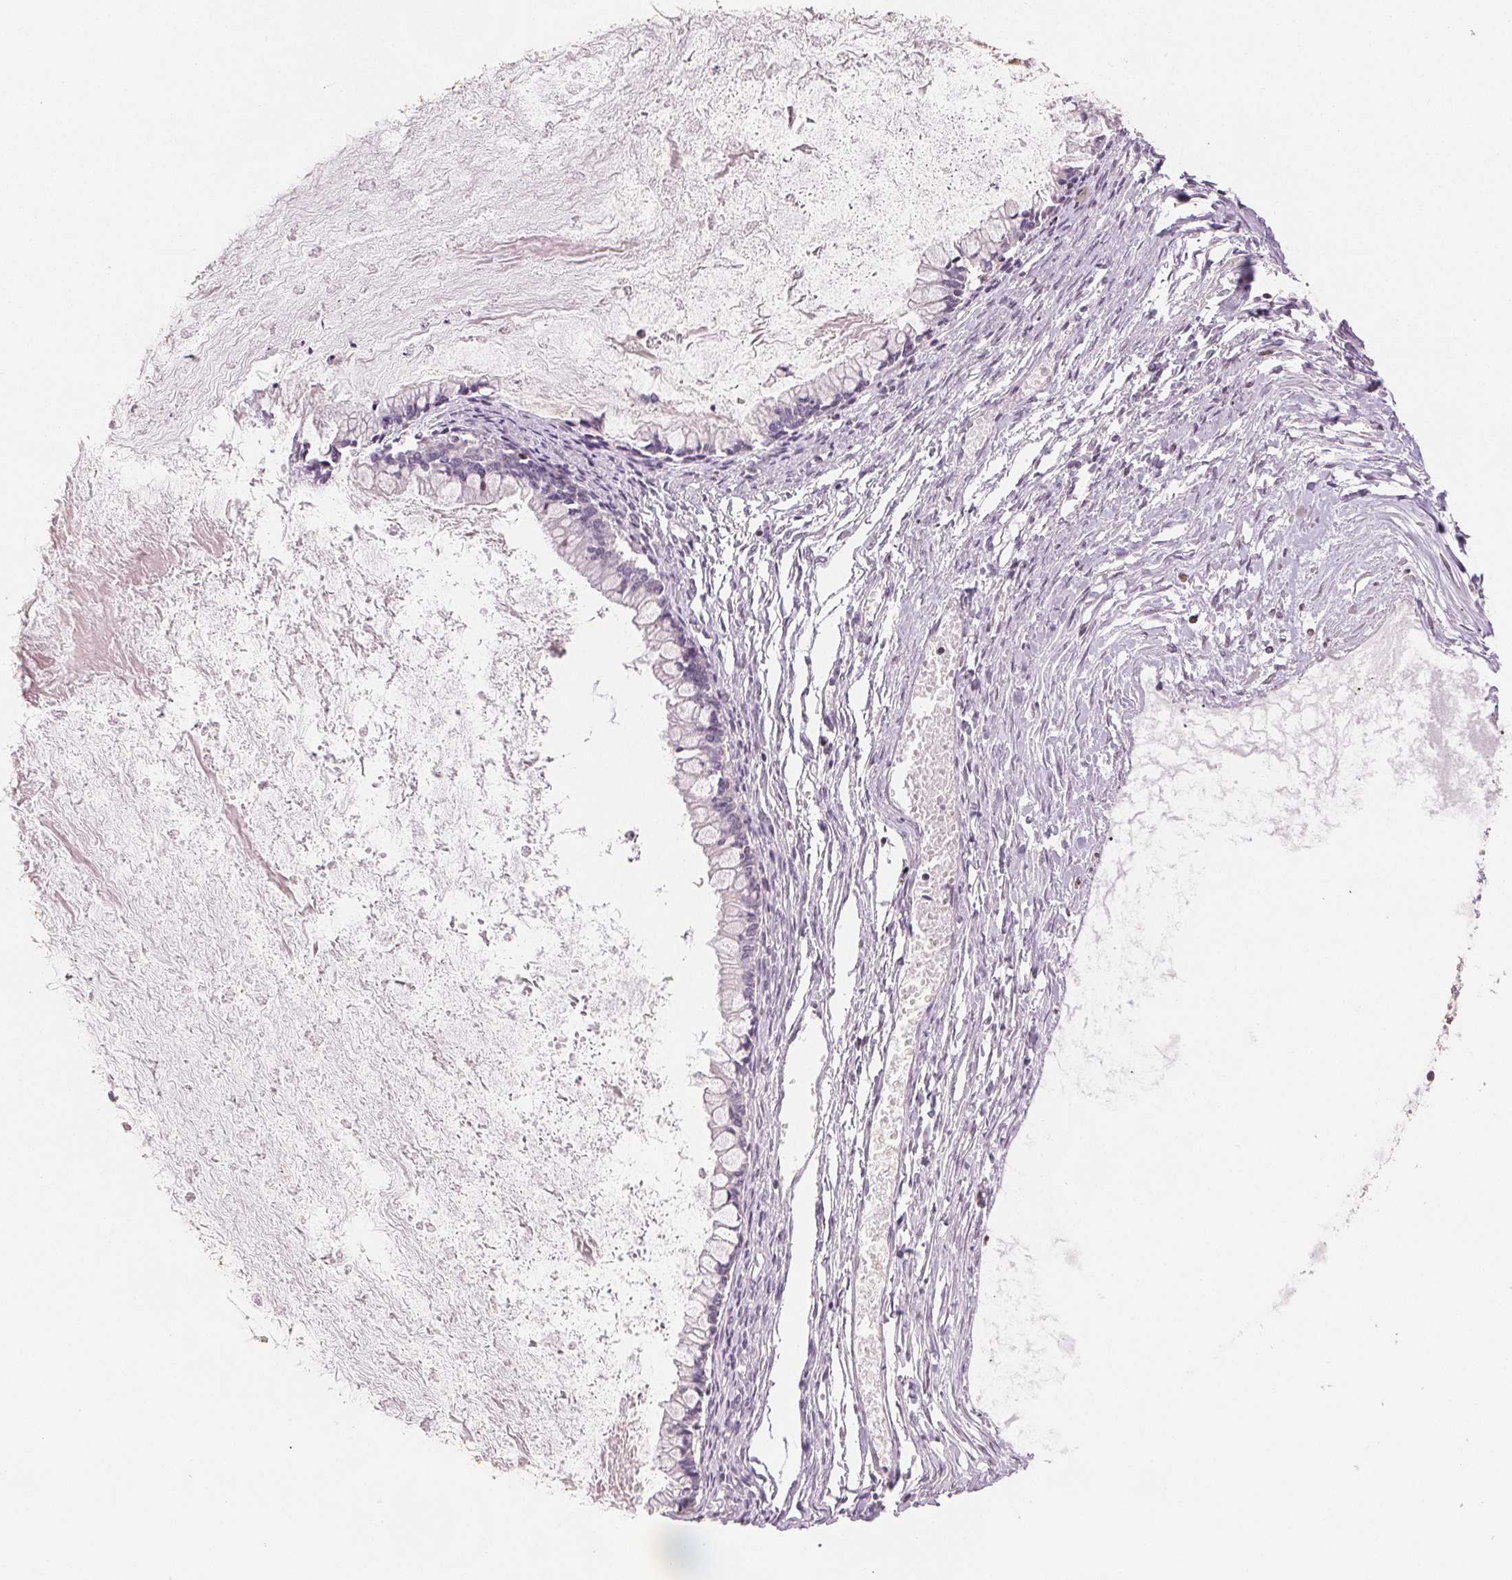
{"staining": {"intensity": "negative", "quantity": "none", "location": "none"}, "tissue": "ovarian cancer", "cell_type": "Tumor cells", "image_type": "cancer", "snomed": [{"axis": "morphology", "description": "Cystadenocarcinoma, mucinous, NOS"}, {"axis": "topography", "description": "Ovary"}], "caption": "This histopathology image is of mucinous cystadenocarcinoma (ovarian) stained with immunohistochemistry (IHC) to label a protein in brown with the nuclei are counter-stained blue. There is no positivity in tumor cells.", "gene": "RUNX2", "patient": {"sex": "female", "age": 67}}